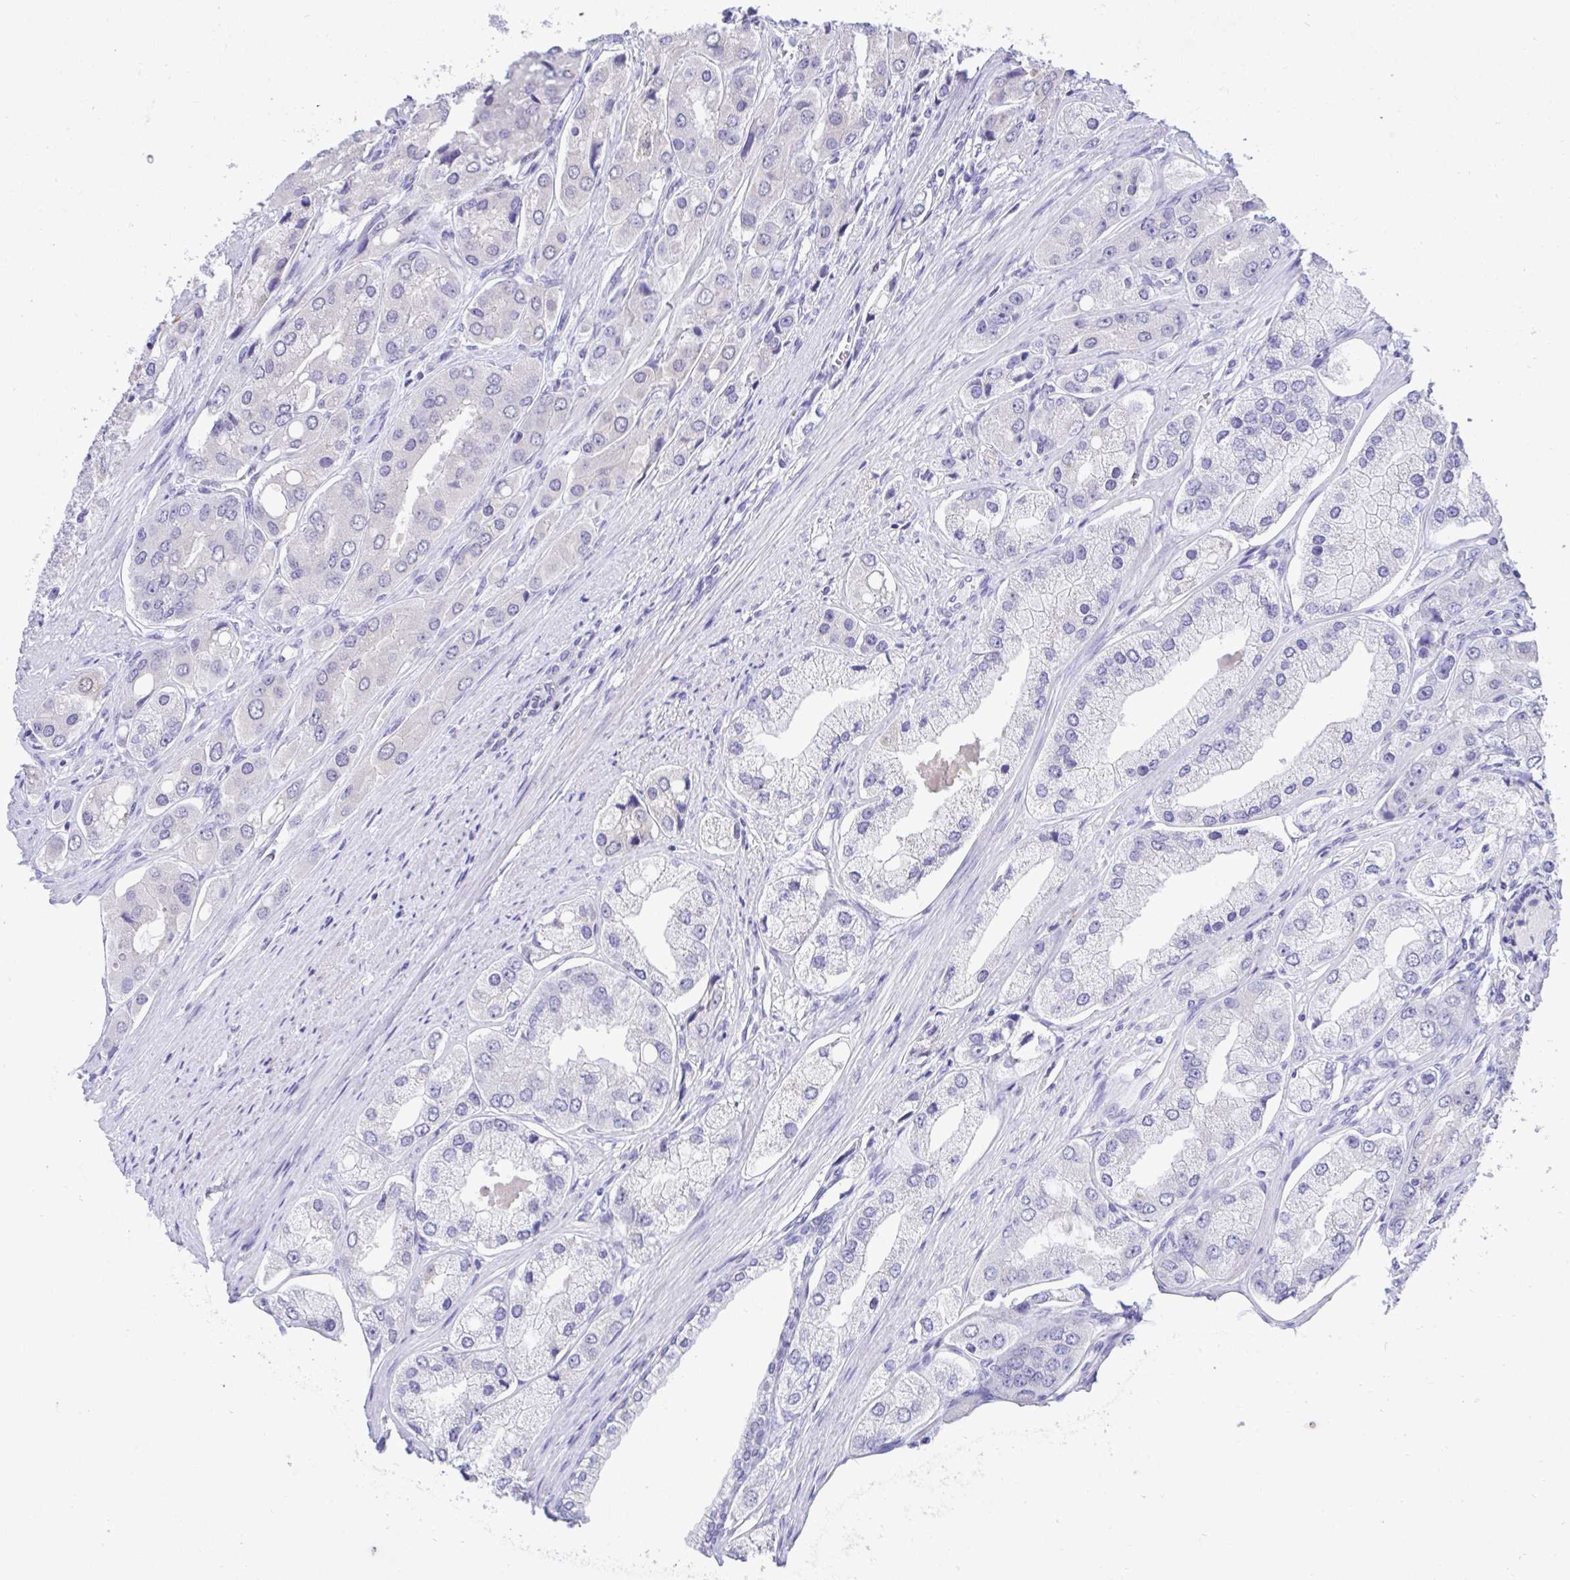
{"staining": {"intensity": "negative", "quantity": "none", "location": "none"}, "tissue": "prostate cancer", "cell_type": "Tumor cells", "image_type": "cancer", "snomed": [{"axis": "morphology", "description": "Adenocarcinoma, Low grade"}, {"axis": "topography", "description": "Prostate"}], "caption": "Prostate cancer (low-grade adenocarcinoma) was stained to show a protein in brown. There is no significant positivity in tumor cells.", "gene": "PGM2L1", "patient": {"sex": "male", "age": 69}}